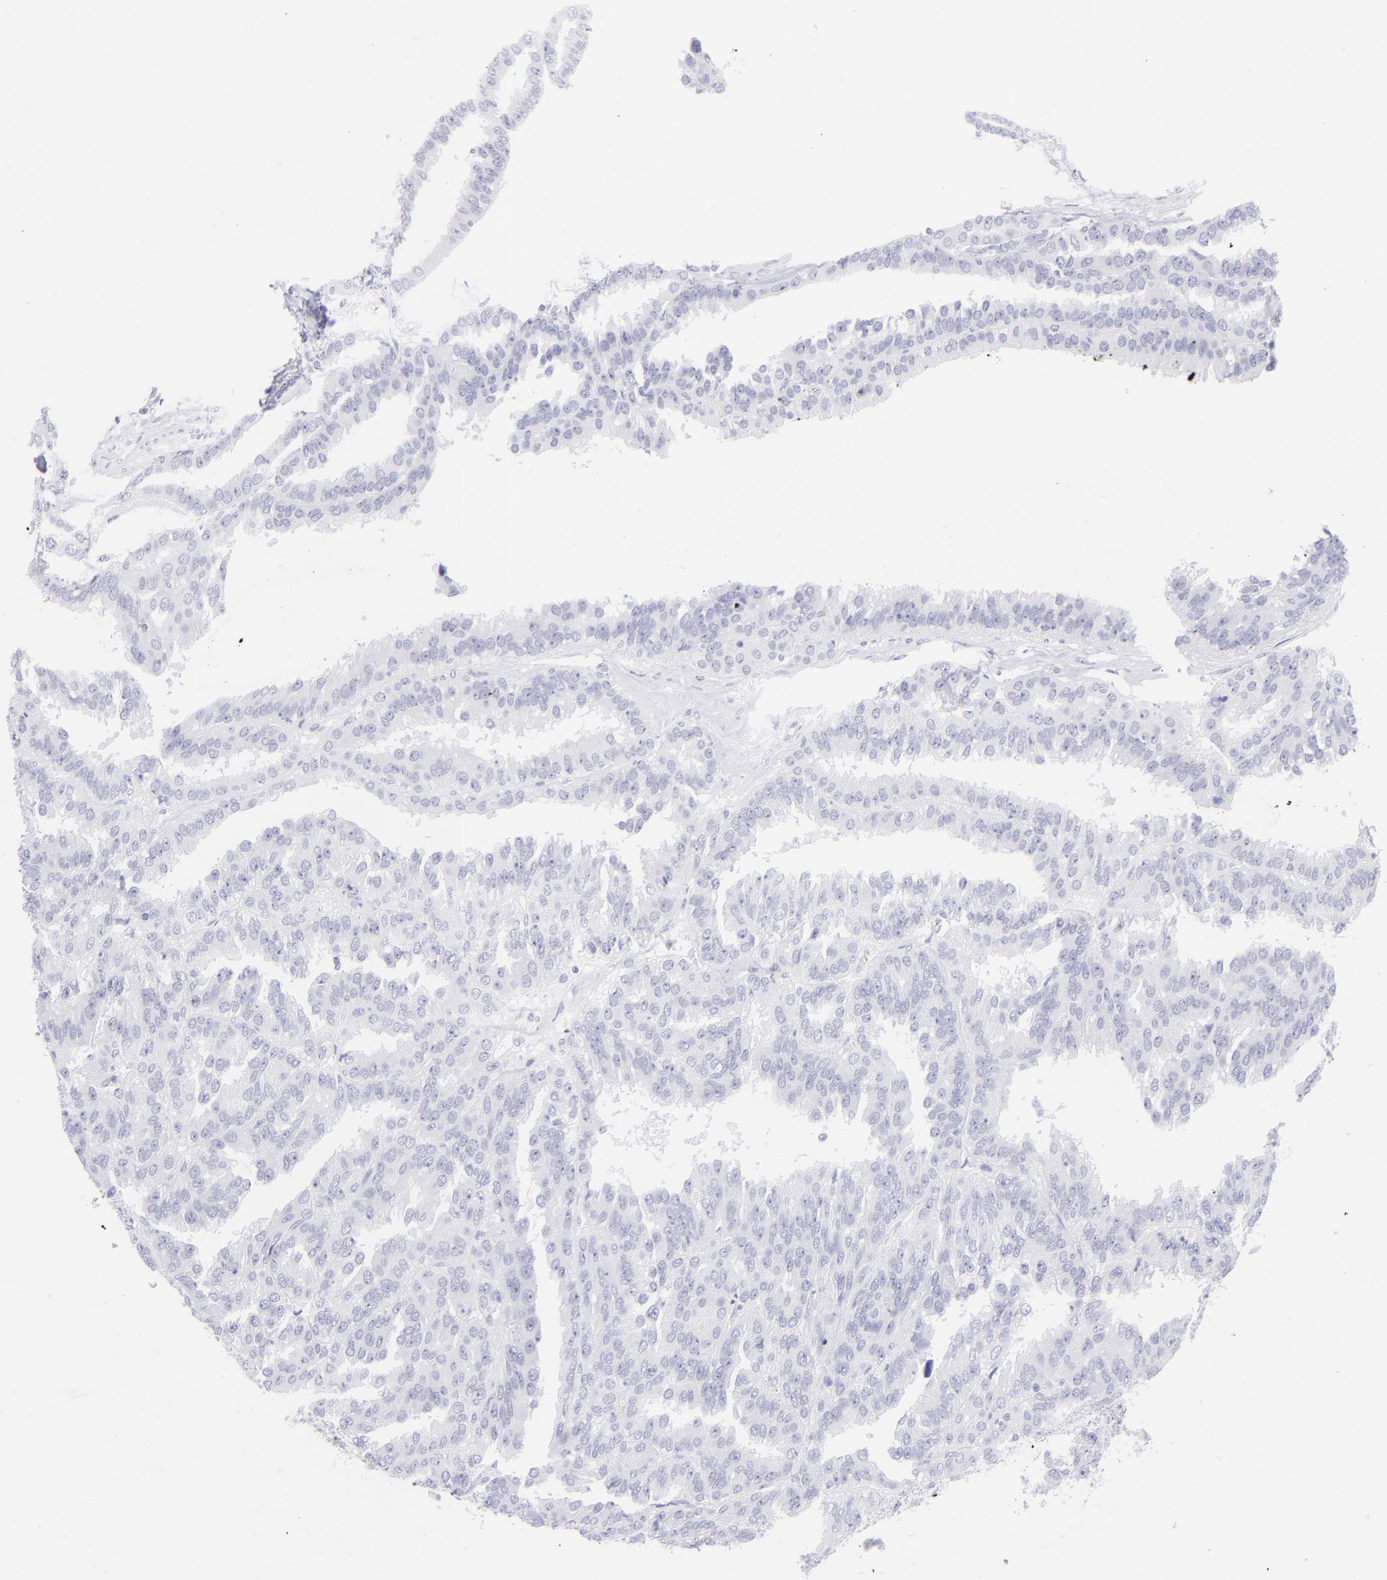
{"staining": {"intensity": "negative", "quantity": "none", "location": "none"}, "tissue": "renal cancer", "cell_type": "Tumor cells", "image_type": "cancer", "snomed": [{"axis": "morphology", "description": "Adenocarcinoma, NOS"}, {"axis": "topography", "description": "Kidney"}], "caption": "This is an immunohistochemistry photomicrograph of renal cancer. There is no staining in tumor cells.", "gene": "CNP", "patient": {"sex": "male", "age": 46}}